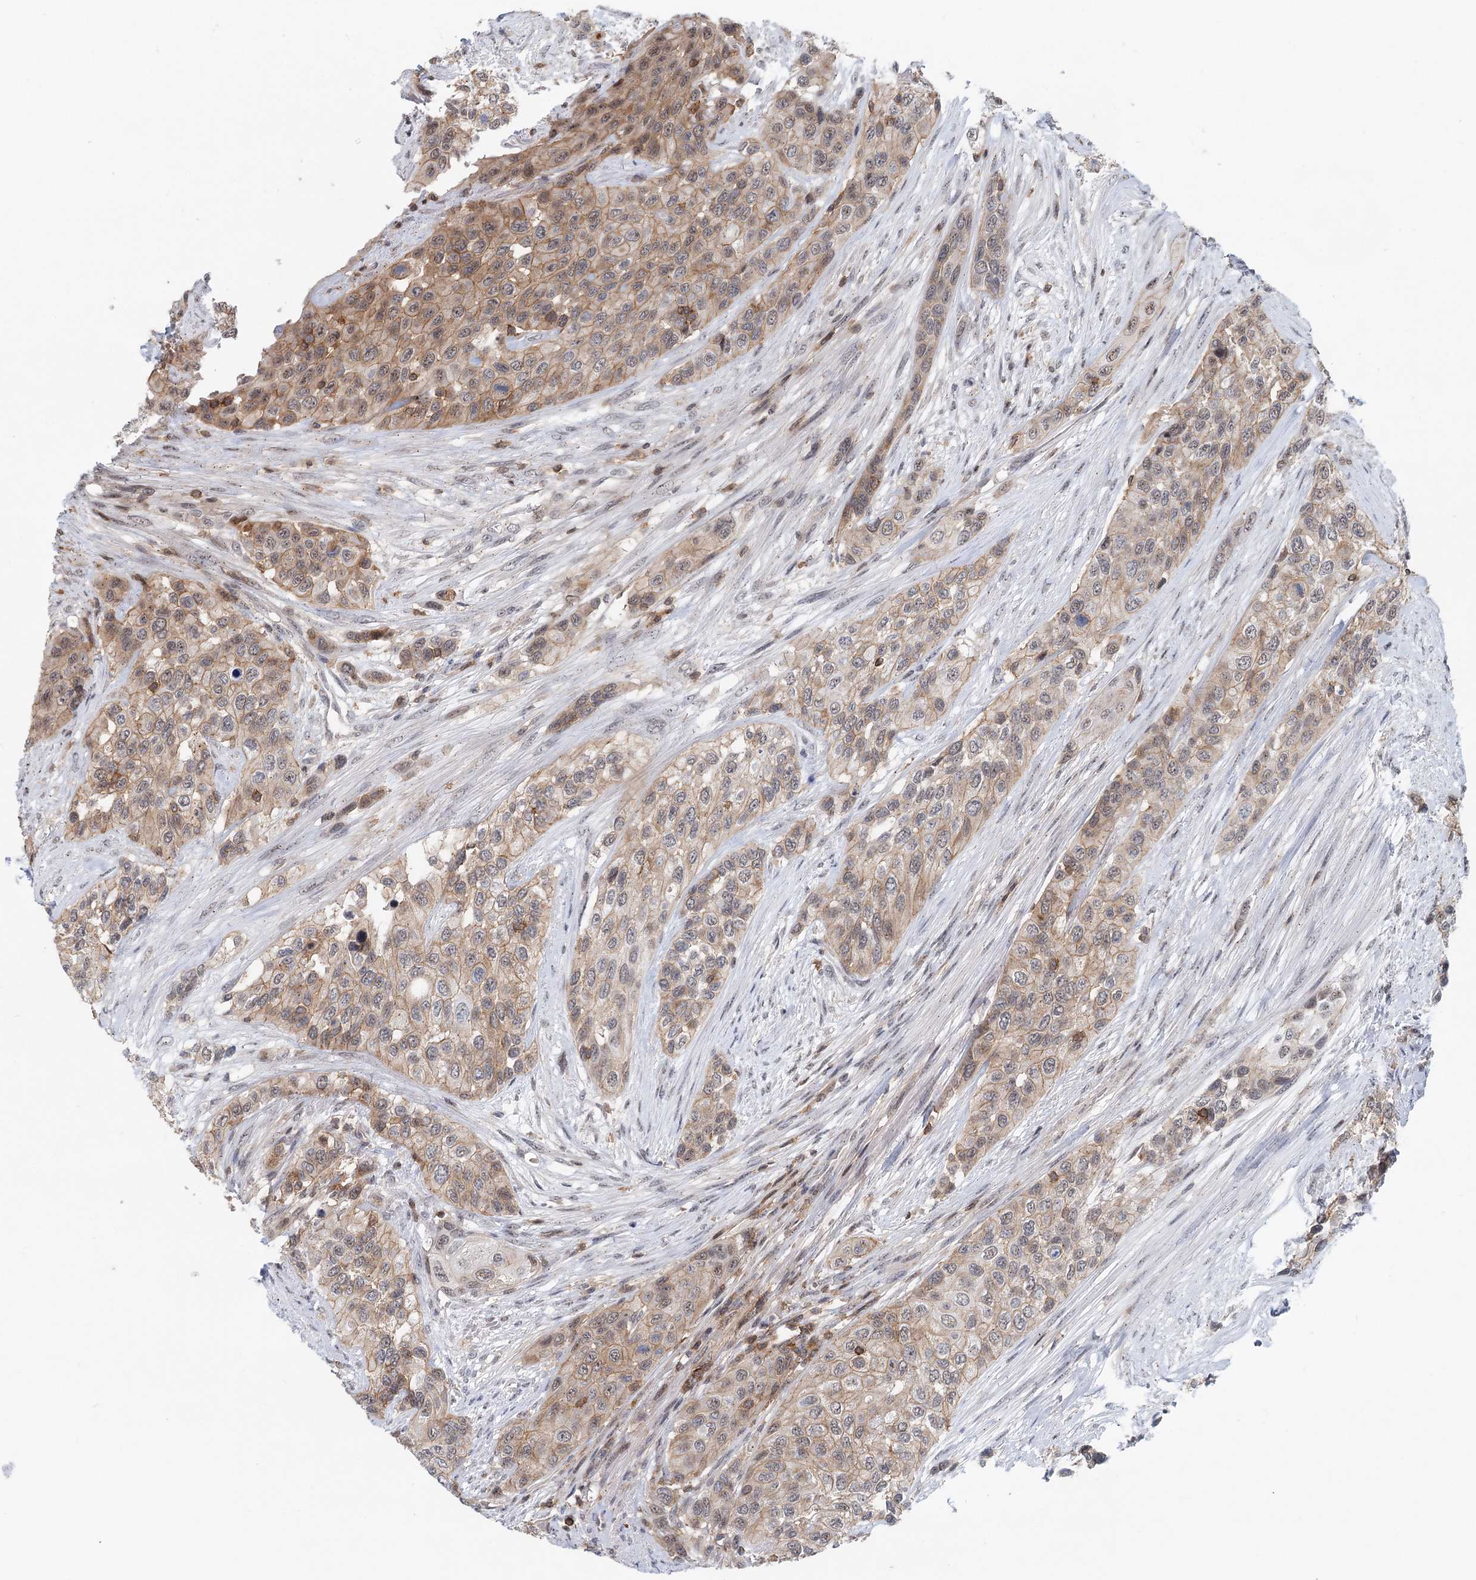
{"staining": {"intensity": "weak", "quantity": ">75%", "location": "cytoplasmic/membranous"}, "tissue": "urothelial cancer", "cell_type": "Tumor cells", "image_type": "cancer", "snomed": [{"axis": "morphology", "description": "Normal tissue, NOS"}, {"axis": "morphology", "description": "Urothelial carcinoma, High grade"}, {"axis": "topography", "description": "Vascular tissue"}, {"axis": "topography", "description": "Urinary bladder"}], "caption": "Immunohistochemistry of urothelial cancer exhibits low levels of weak cytoplasmic/membranous expression in about >75% of tumor cells. (Brightfield microscopy of DAB IHC at high magnification).", "gene": "CDC42SE2", "patient": {"sex": "female", "age": 56}}